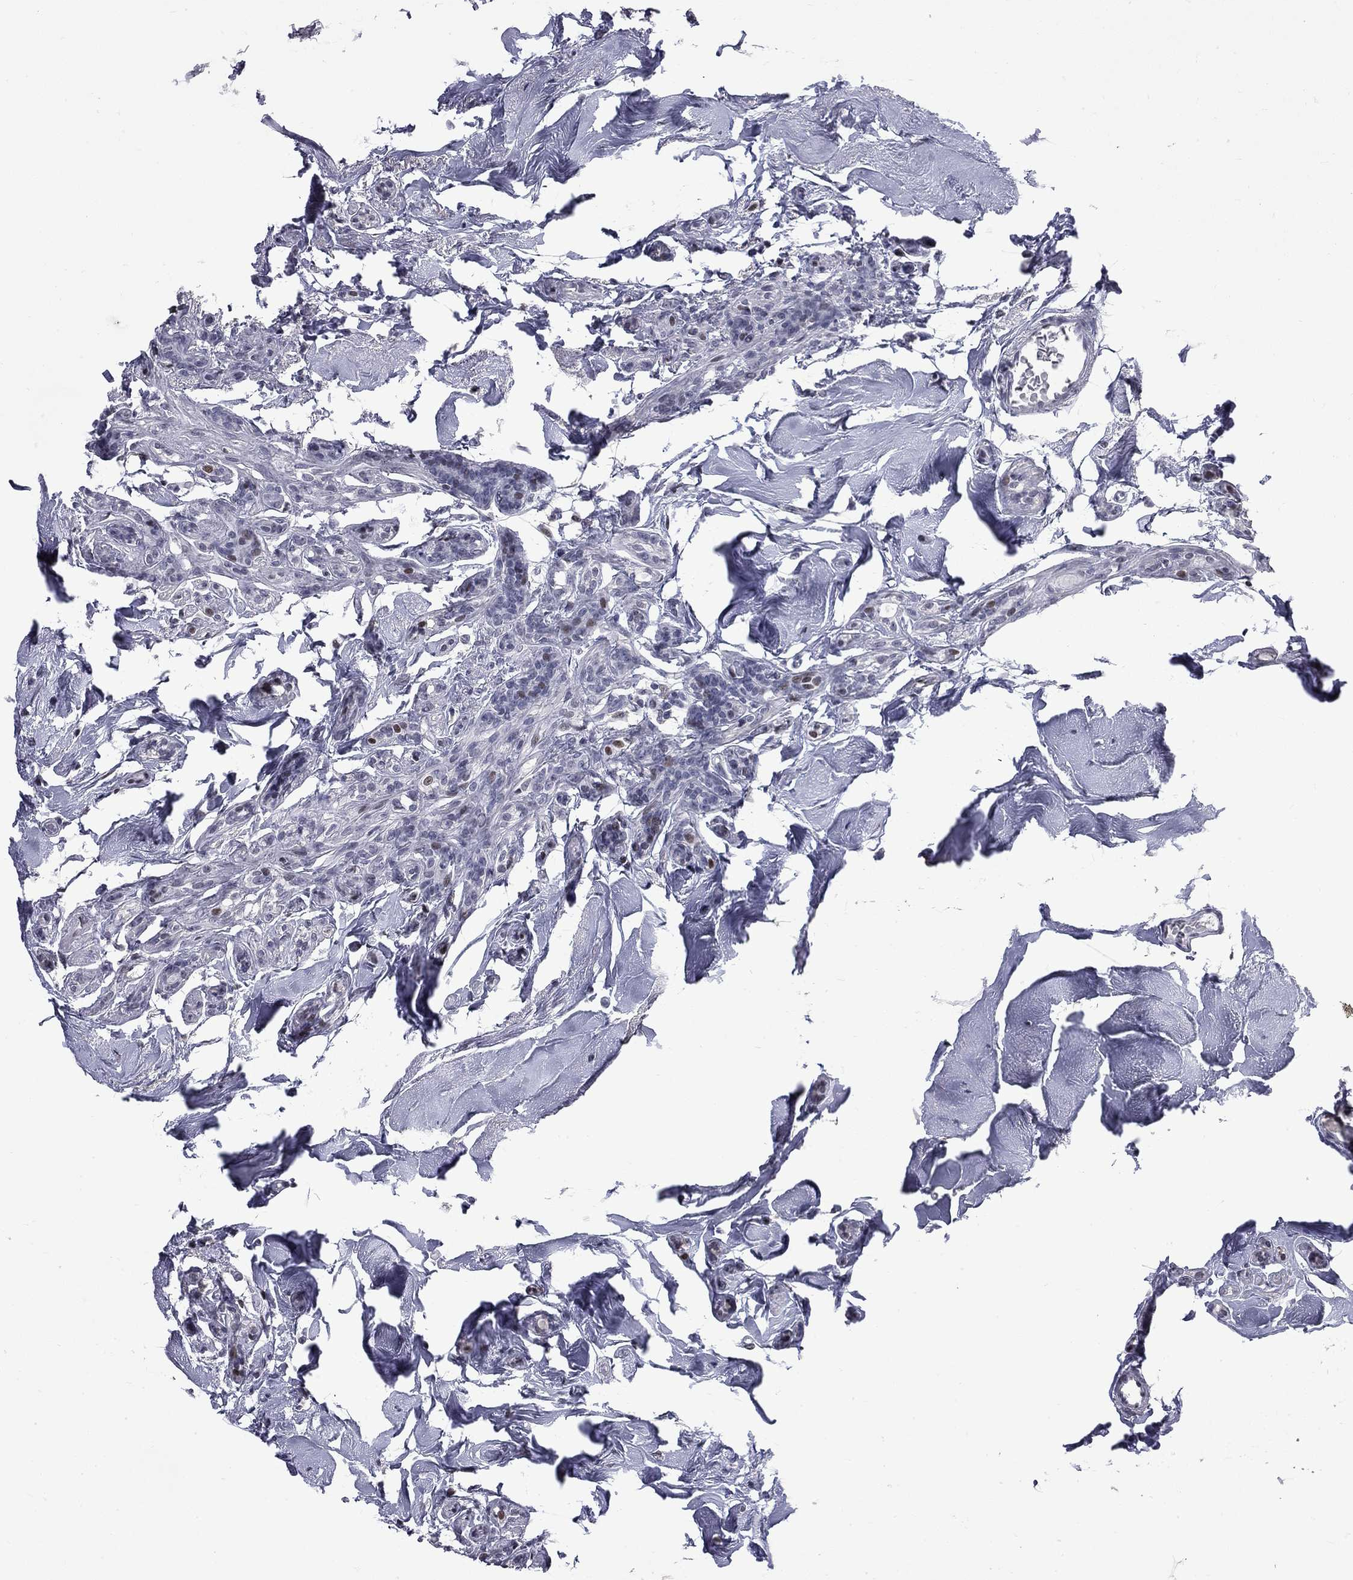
{"staining": {"intensity": "moderate", "quantity": "<25%", "location": "nuclear"}, "tissue": "breast cancer", "cell_type": "Tumor cells", "image_type": "cancer", "snomed": [{"axis": "morphology", "description": "Duct carcinoma"}, {"axis": "topography", "description": "Breast"}], "caption": "Immunohistochemistry (IHC) photomicrograph of neoplastic tissue: human breast infiltrating ductal carcinoma stained using immunohistochemistry demonstrates low levels of moderate protein expression localized specifically in the nuclear of tumor cells, appearing as a nuclear brown color.", "gene": "ZNF154", "patient": {"sex": "female", "age": 83}}